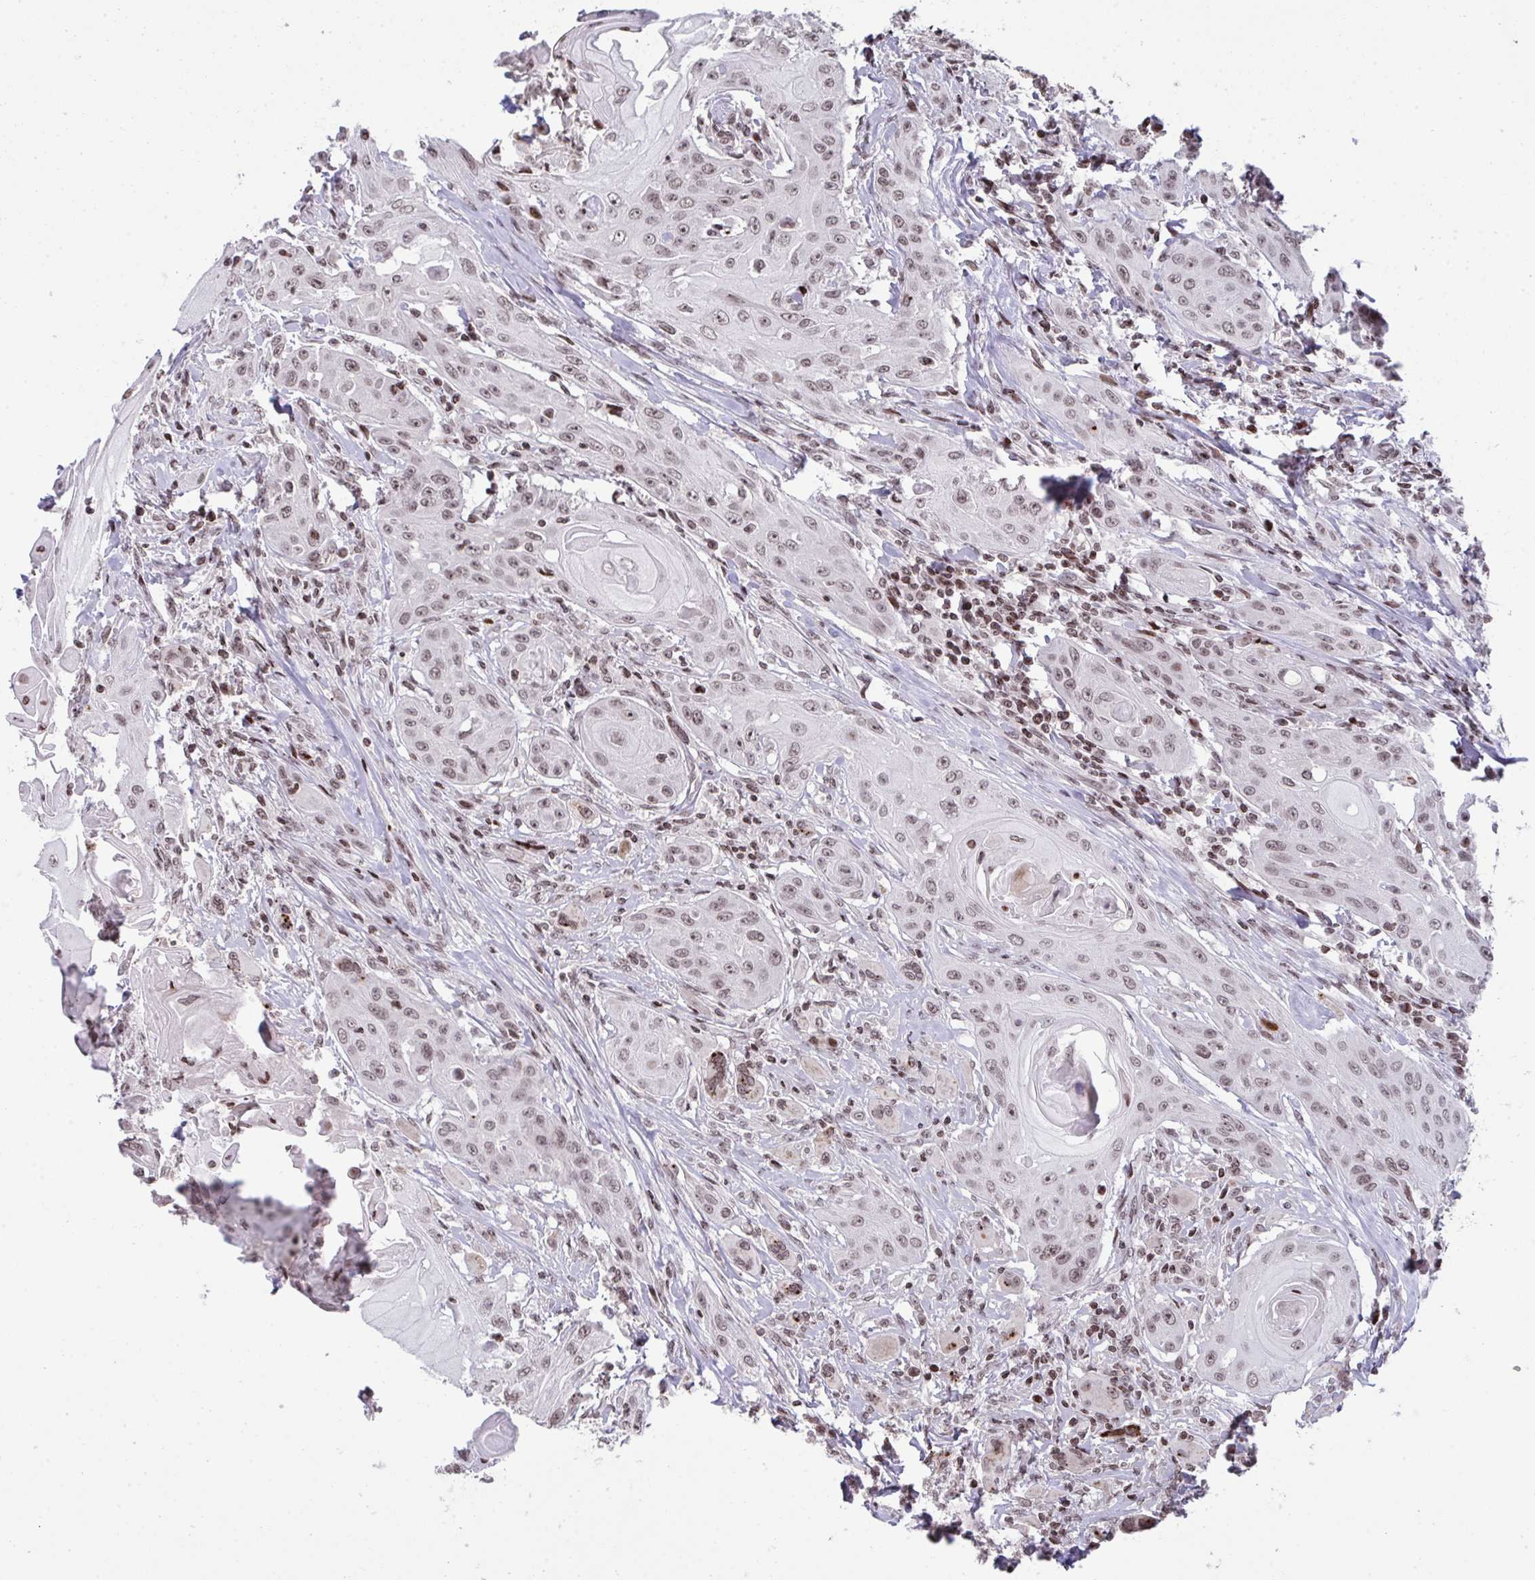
{"staining": {"intensity": "weak", "quantity": ">75%", "location": "nuclear"}, "tissue": "head and neck cancer", "cell_type": "Tumor cells", "image_type": "cancer", "snomed": [{"axis": "morphology", "description": "Squamous cell carcinoma, NOS"}, {"axis": "topography", "description": "Oral tissue"}, {"axis": "topography", "description": "Head-Neck"}, {"axis": "topography", "description": "Neck, NOS"}], "caption": "Immunohistochemical staining of human head and neck squamous cell carcinoma exhibits low levels of weak nuclear expression in about >75% of tumor cells.", "gene": "NIP7", "patient": {"sex": "female", "age": 55}}